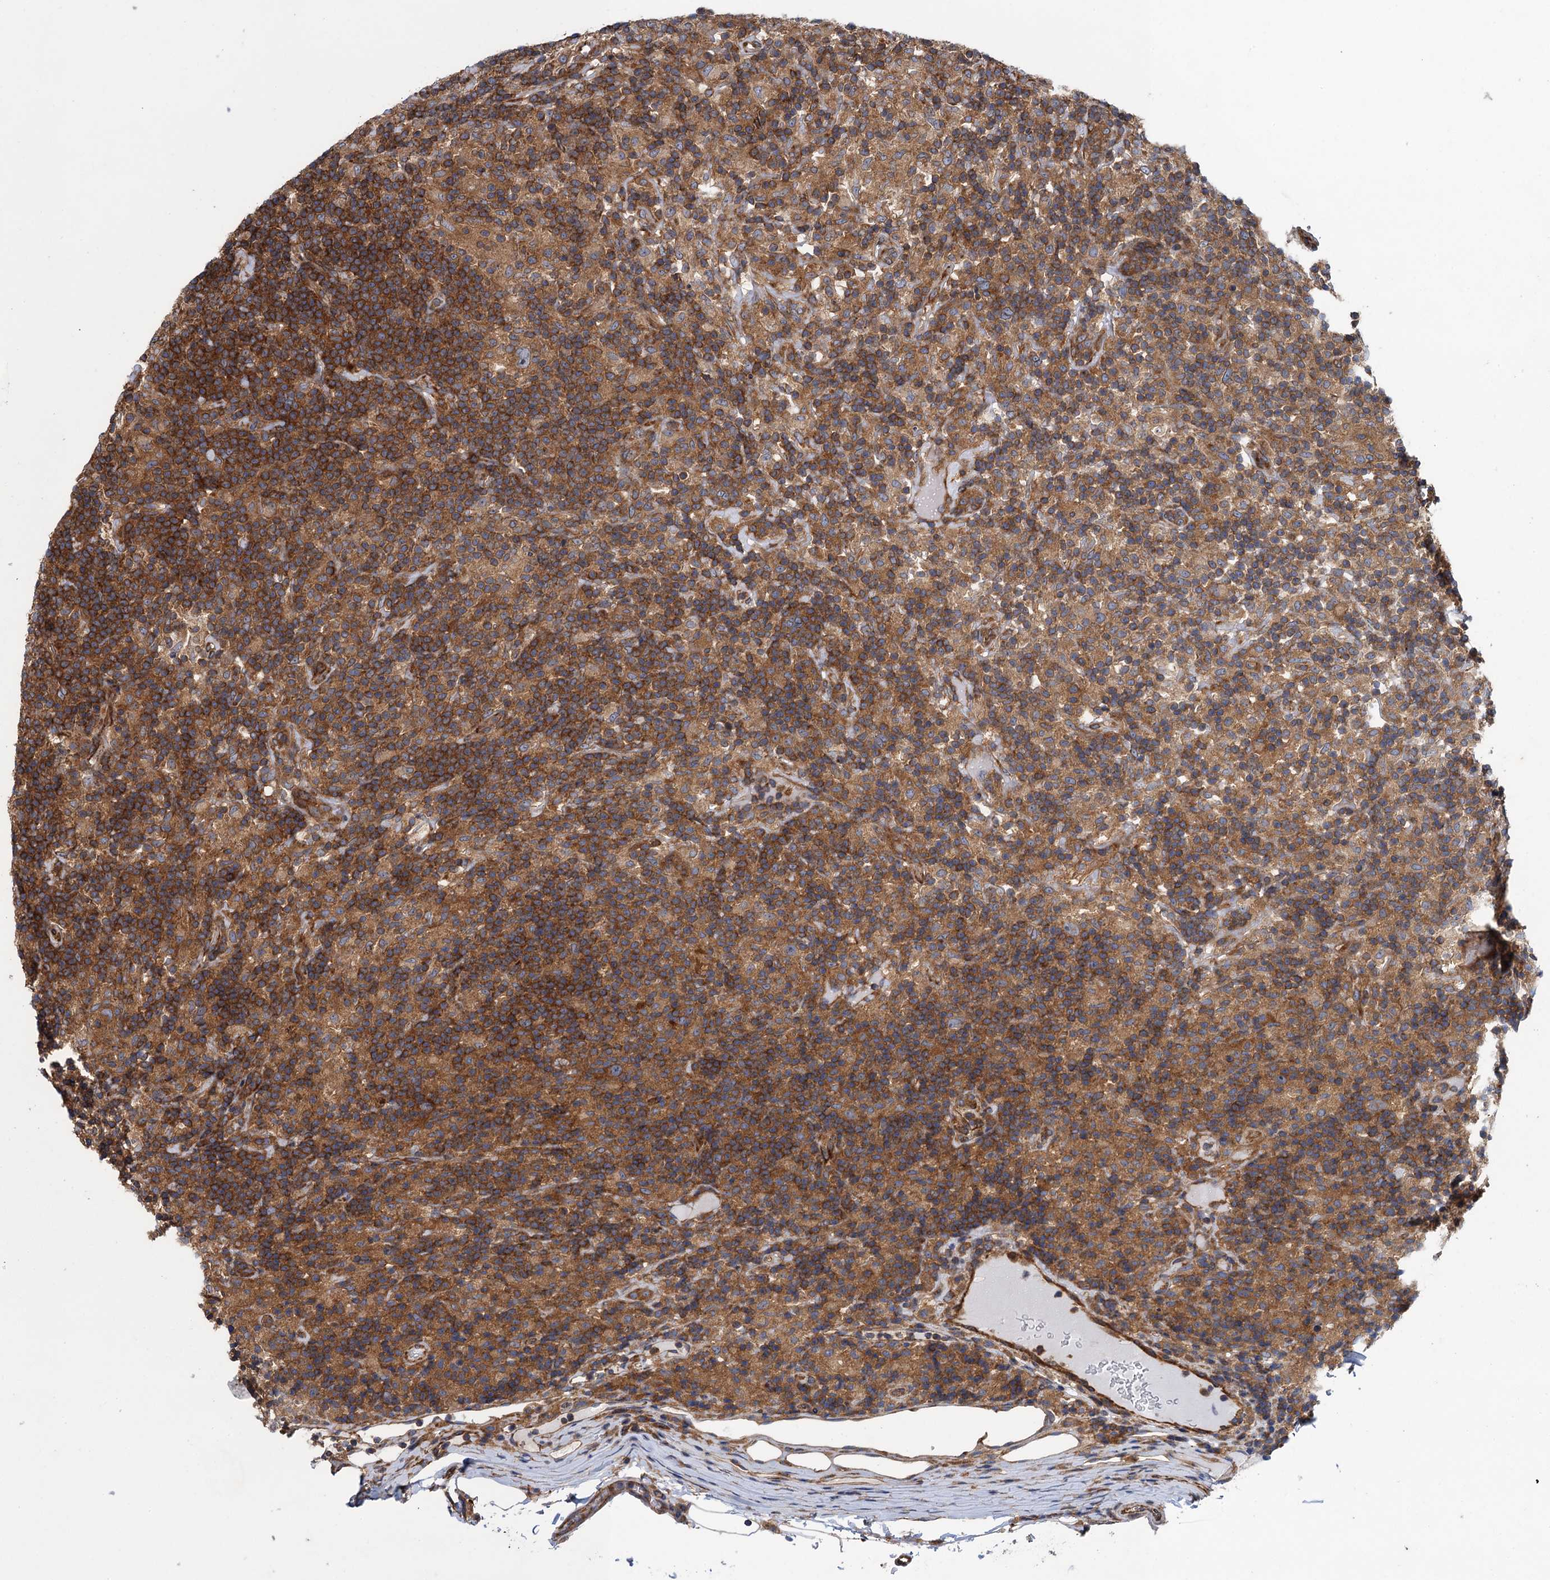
{"staining": {"intensity": "moderate", "quantity": ">75%", "location": "cytoplasmic/membranous"}, "tissue": "lymphoma", "cell_type": "Tumor cells", "image_type": "cancer", "snomed": [{"axis": "morphology", "description": "Hodgkin's disease, NOS"}, {"axis": "topography", "description": "Lymph node"}], "caption": "High-magnification brightfield microscopy of lymphoma stained with DAB (3,3'-diaminobenzidine) (brown) and counterstained with hematoxylin (blue). tumor cells exhibit moderate cytoplasmic/membranous expression is identified in approximately>75% of cells.", "gene": "MDM1", "patient": {"sex": "male", "age": 70}}